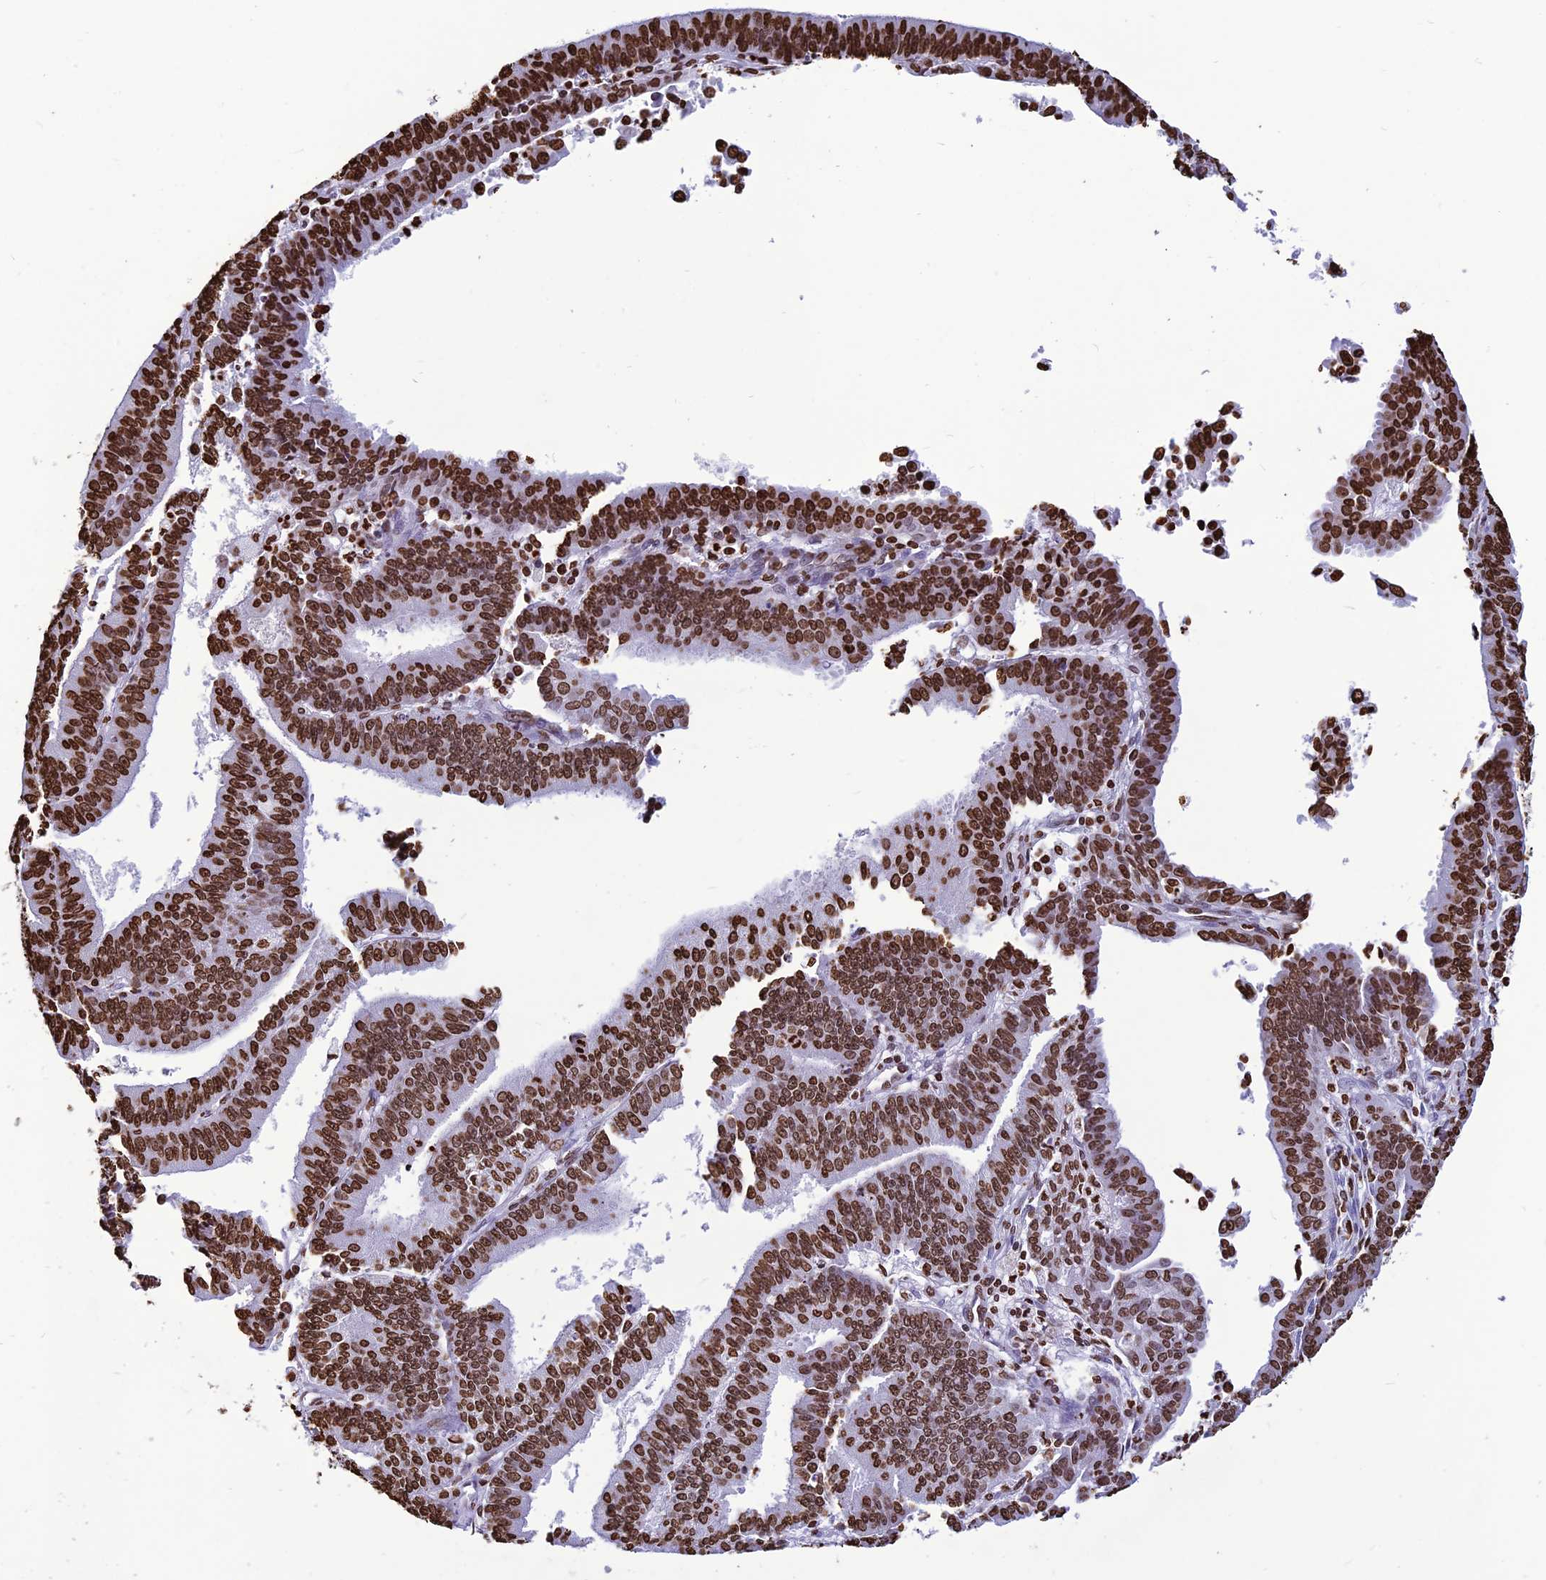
{"staining": {"intensity": "strong", "quantity": ">75%", "location": "nuclear"}, "tissue": "endometrial cancer", "cell_type": "Tumor cells", "image_type": "cancer", "snomed": [{"axis": "morphology", "description": "Adenocarcinoma, NOS"}, {"axis": "topography", "description": "Endometrium"}], "caption": "Immunohistochemical staining of human adenocarcinoma (endometrial) displays strong nuclear protein staining in about >75% of tumor cells.", "gene": "AKAP17A", "patient": {"sex": "female", "age": 73}}